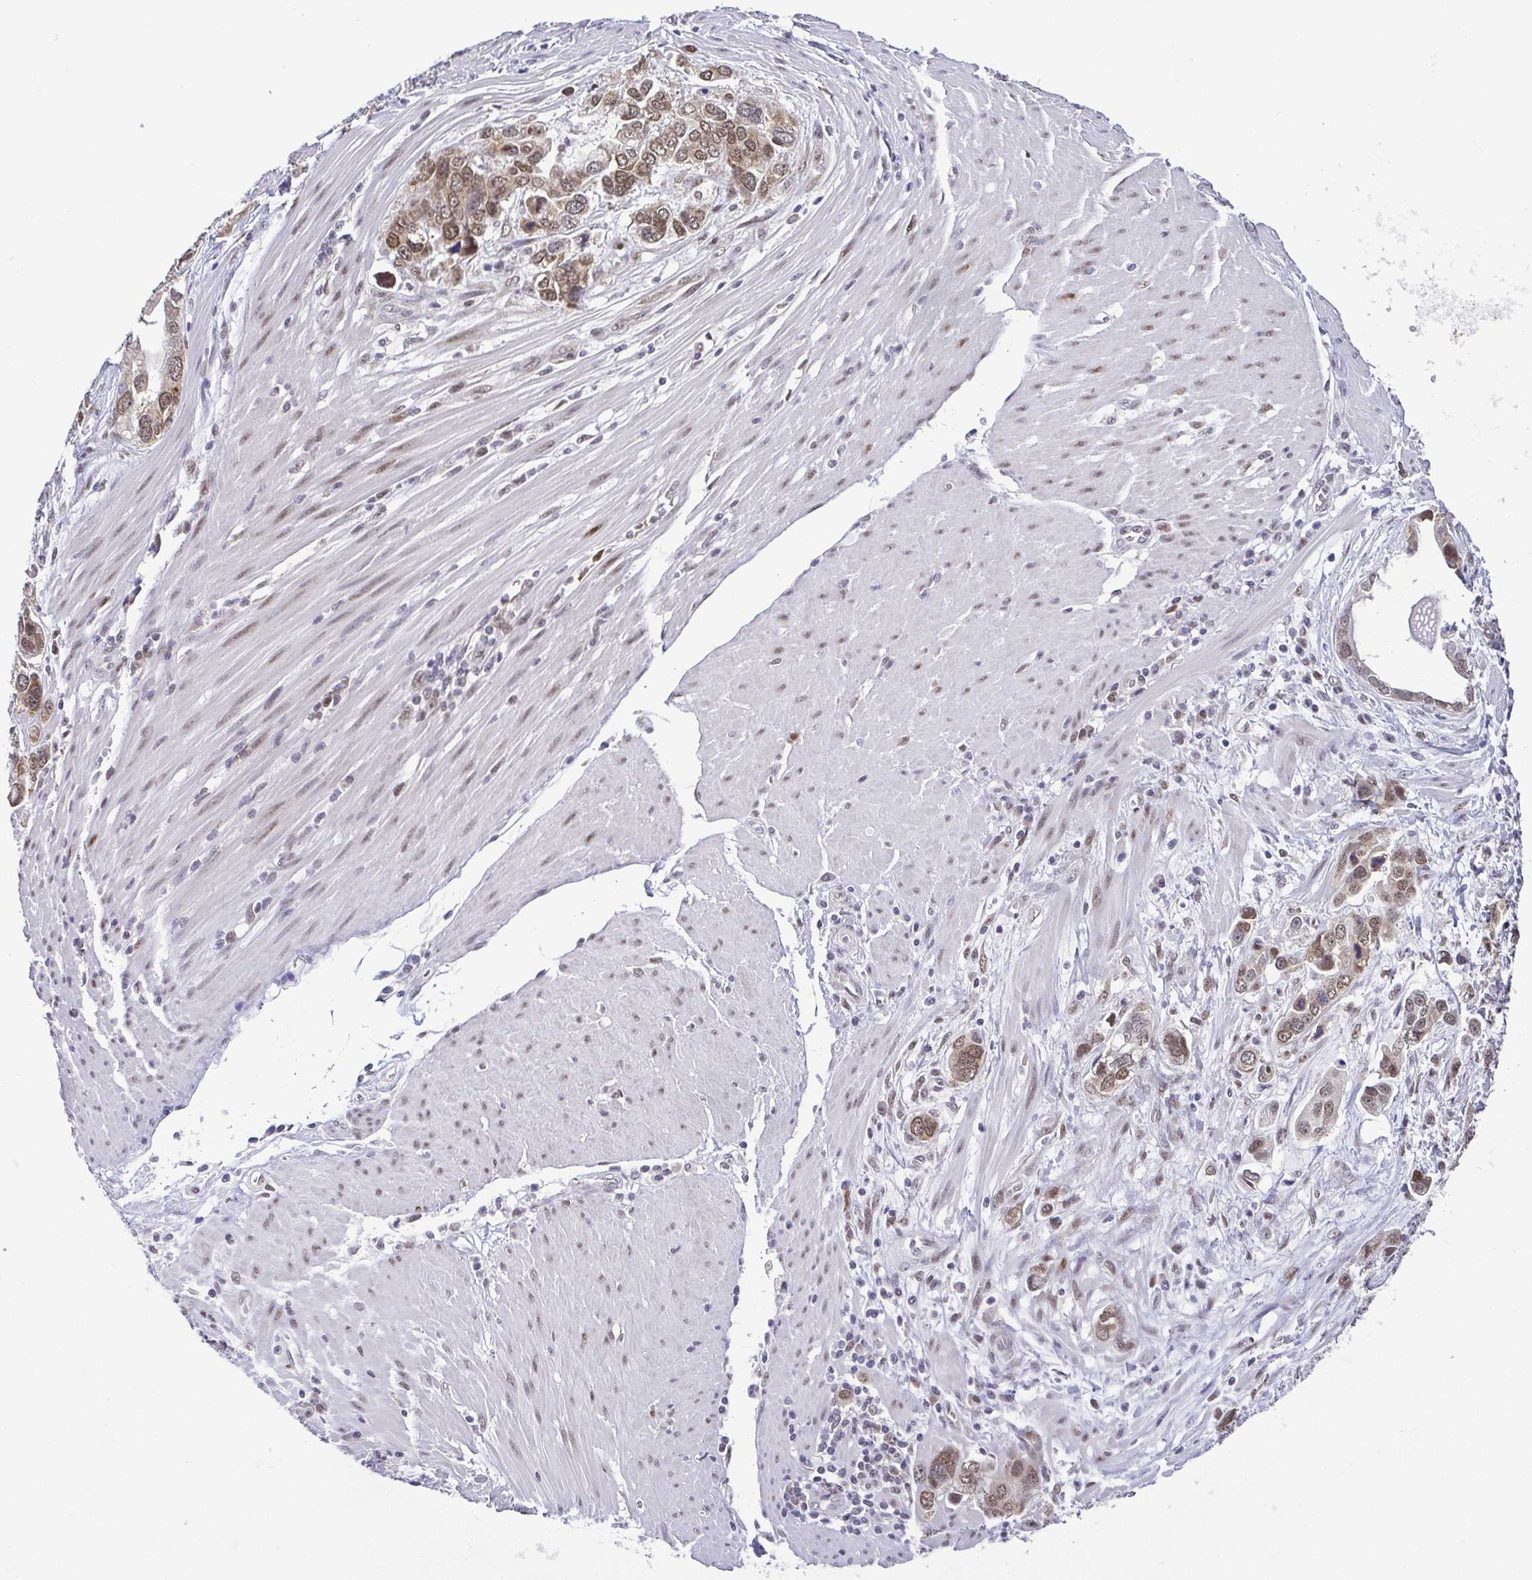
{"staining": {"intensity": "moderate", "quantity": ">75%", "location": "nuclear"}, "tissue": "stomach cancer", "cell_type": "Tumor cells", "image_type": "cancer", "snomed": [{"axis": "morphology", "description": "Adenocarcinoma, NOS"}, {"axis": "topography", "description": "Stomach, lower"}], "caption": "Human stomach cancer (adenocarcinoma) stained with a protein marker reveals moderate staining in tumor cells.", "gene": "RBM3", "patient": {"sex": "female", "age": 93}}